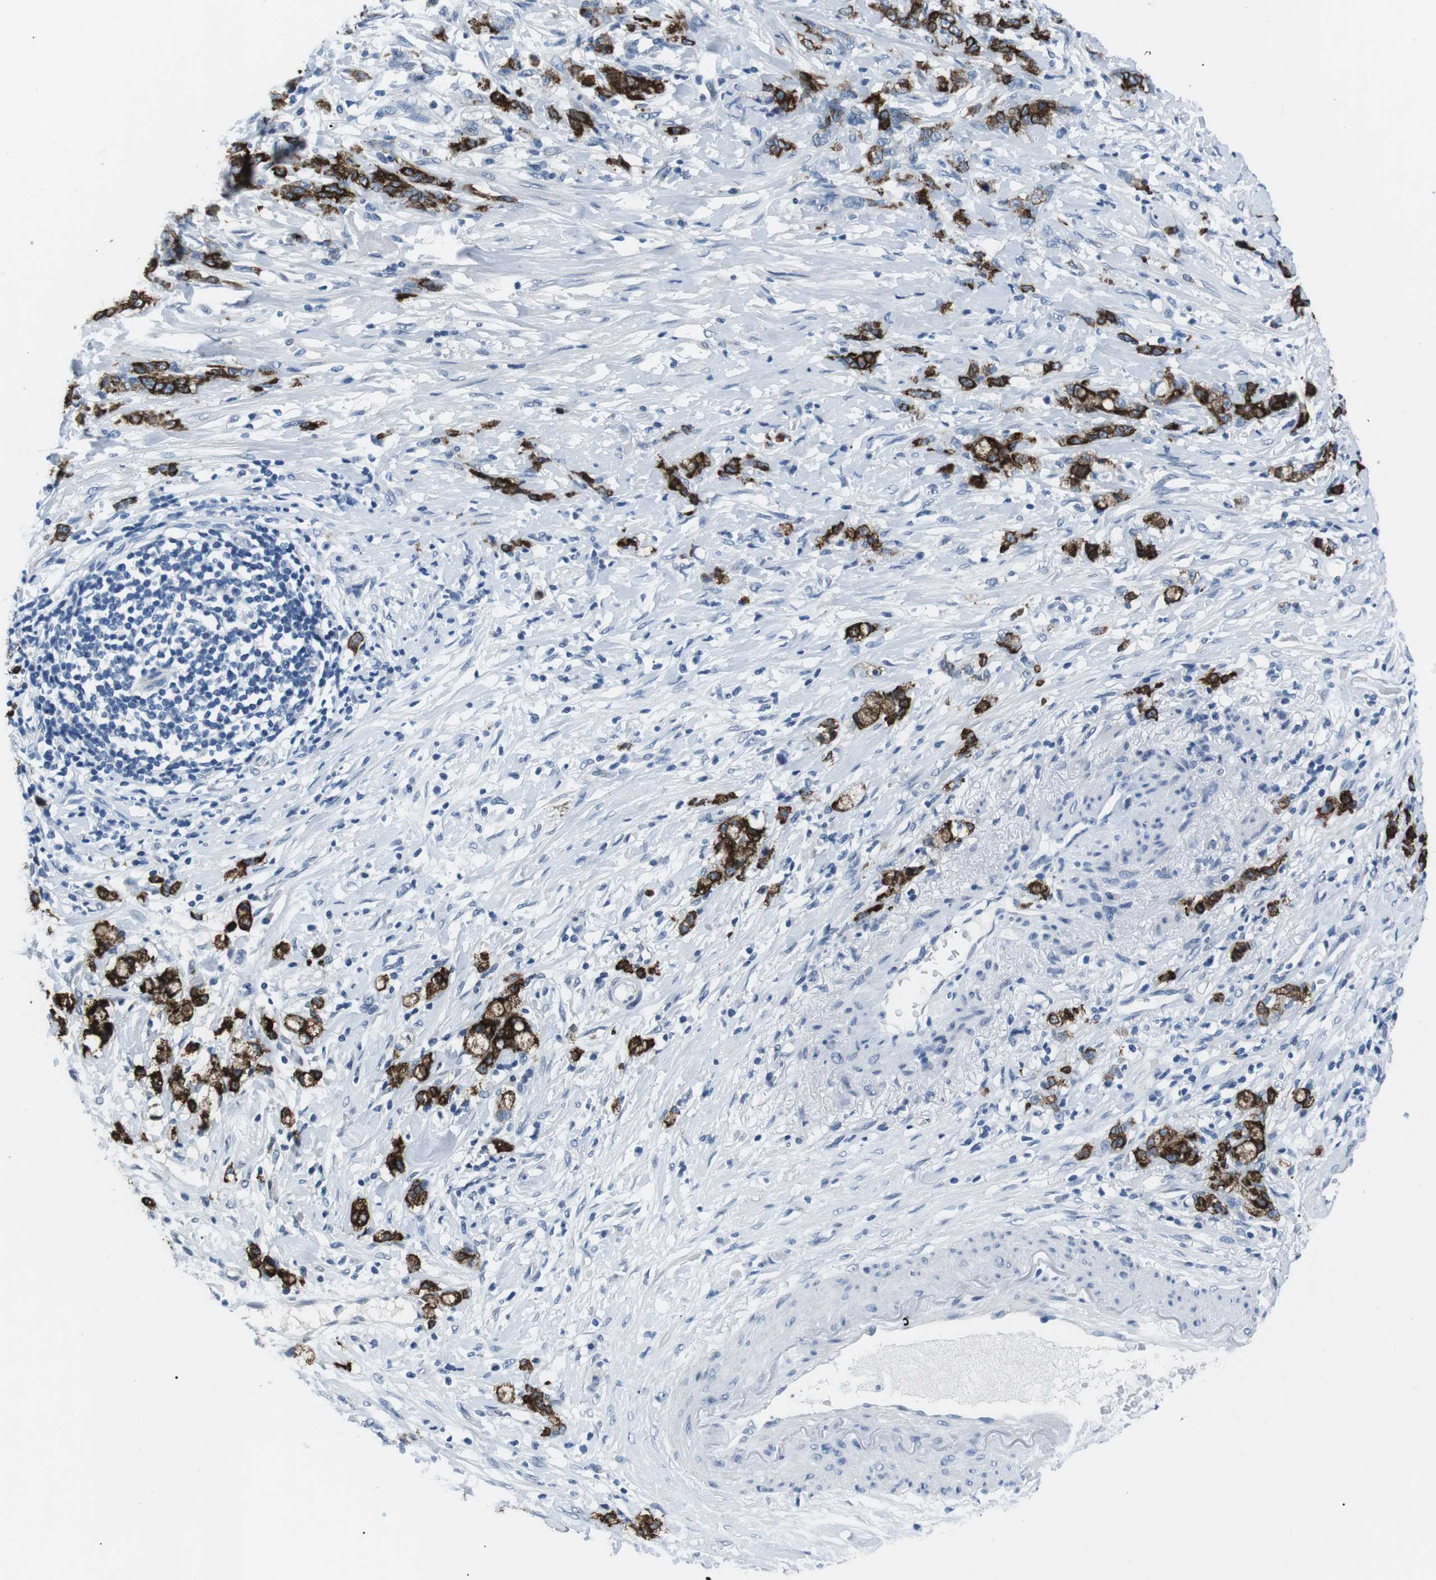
{"staining": {"intensity": "strong", "quantity": "25%-75%", "location": "cytoplasmic/membranous"}, "tissue": "stomach cancer", "cell_type": "Tumor cells", "image_type": "cancer", "snomed": [{"axis": "morphology", "description": "Adenocarcinoma, NOS"}, {"axis": "topography", "description": "Stomach, lower"}], "caption": "Human adenocarcinoma (stomach) stained with a brown dye reveals strong cytoplasmic/membranous positive positivity in about 25%-75% of tumor cells.", "gene": "MUC2", "patient": {"sex": "male", "age": 88}}